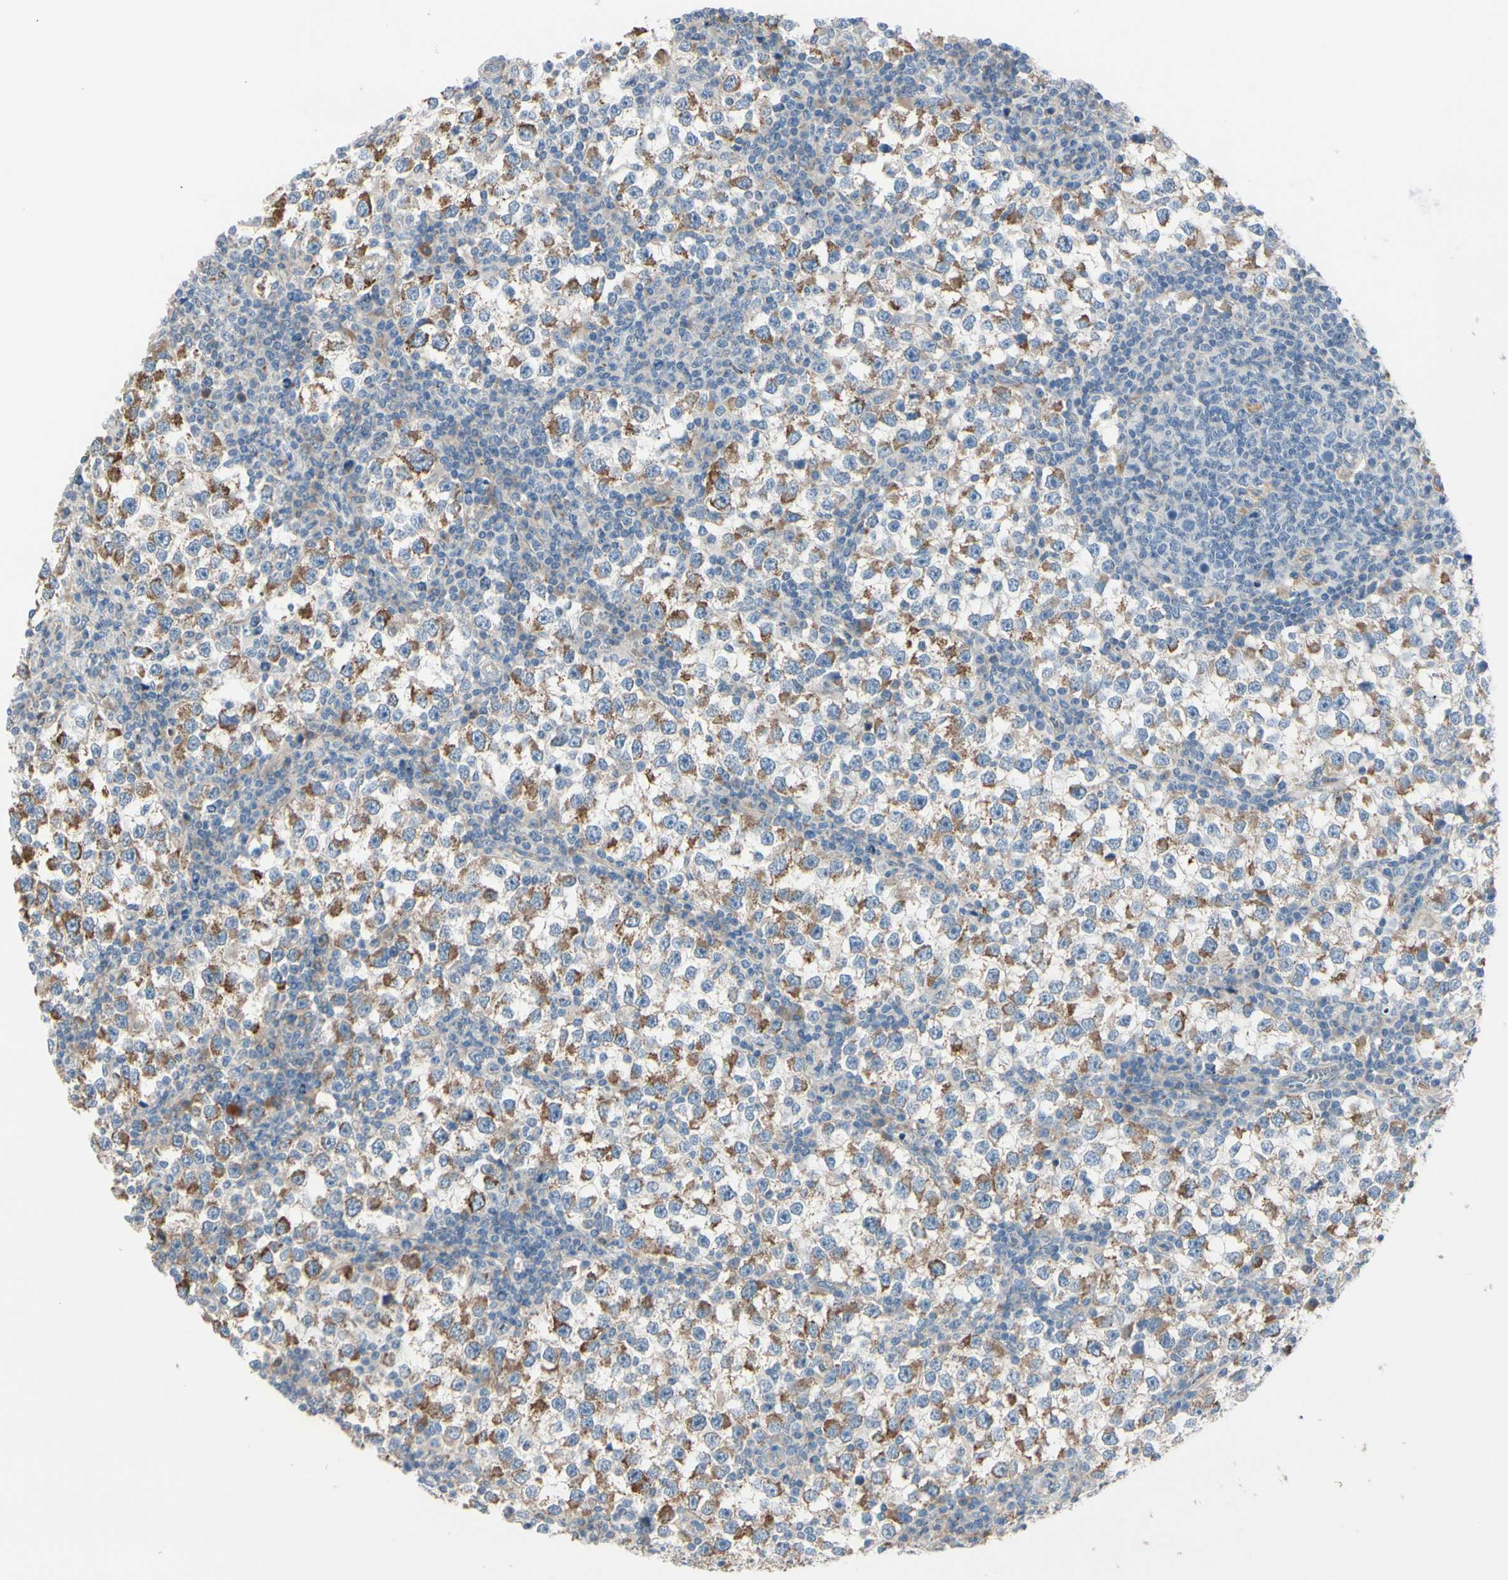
{"staining": {"intensity": "moderate", "quantity": "25%-75%", "location": "cytoplasmic/membranous"}, "tissue": "testis cancer", "cell_type": "Tumor cells", "image_type": "cancer", "snomed": [{"axis": "morphology", "description": "Seminoma, NOS"}, {"axis": "topography", "description": "Testis"}], "caption": "Immunohistochemical staining of testis cancer exhibits medium levels of moderate cytoplasmic/membranous protein staining in approximately 25%-75% of tumor cells. The protein of interest is shown in brown color, while the nuclei are stained blue.", "gene": "EPHA3", "patient": {"sex": "male", "age": 65}}